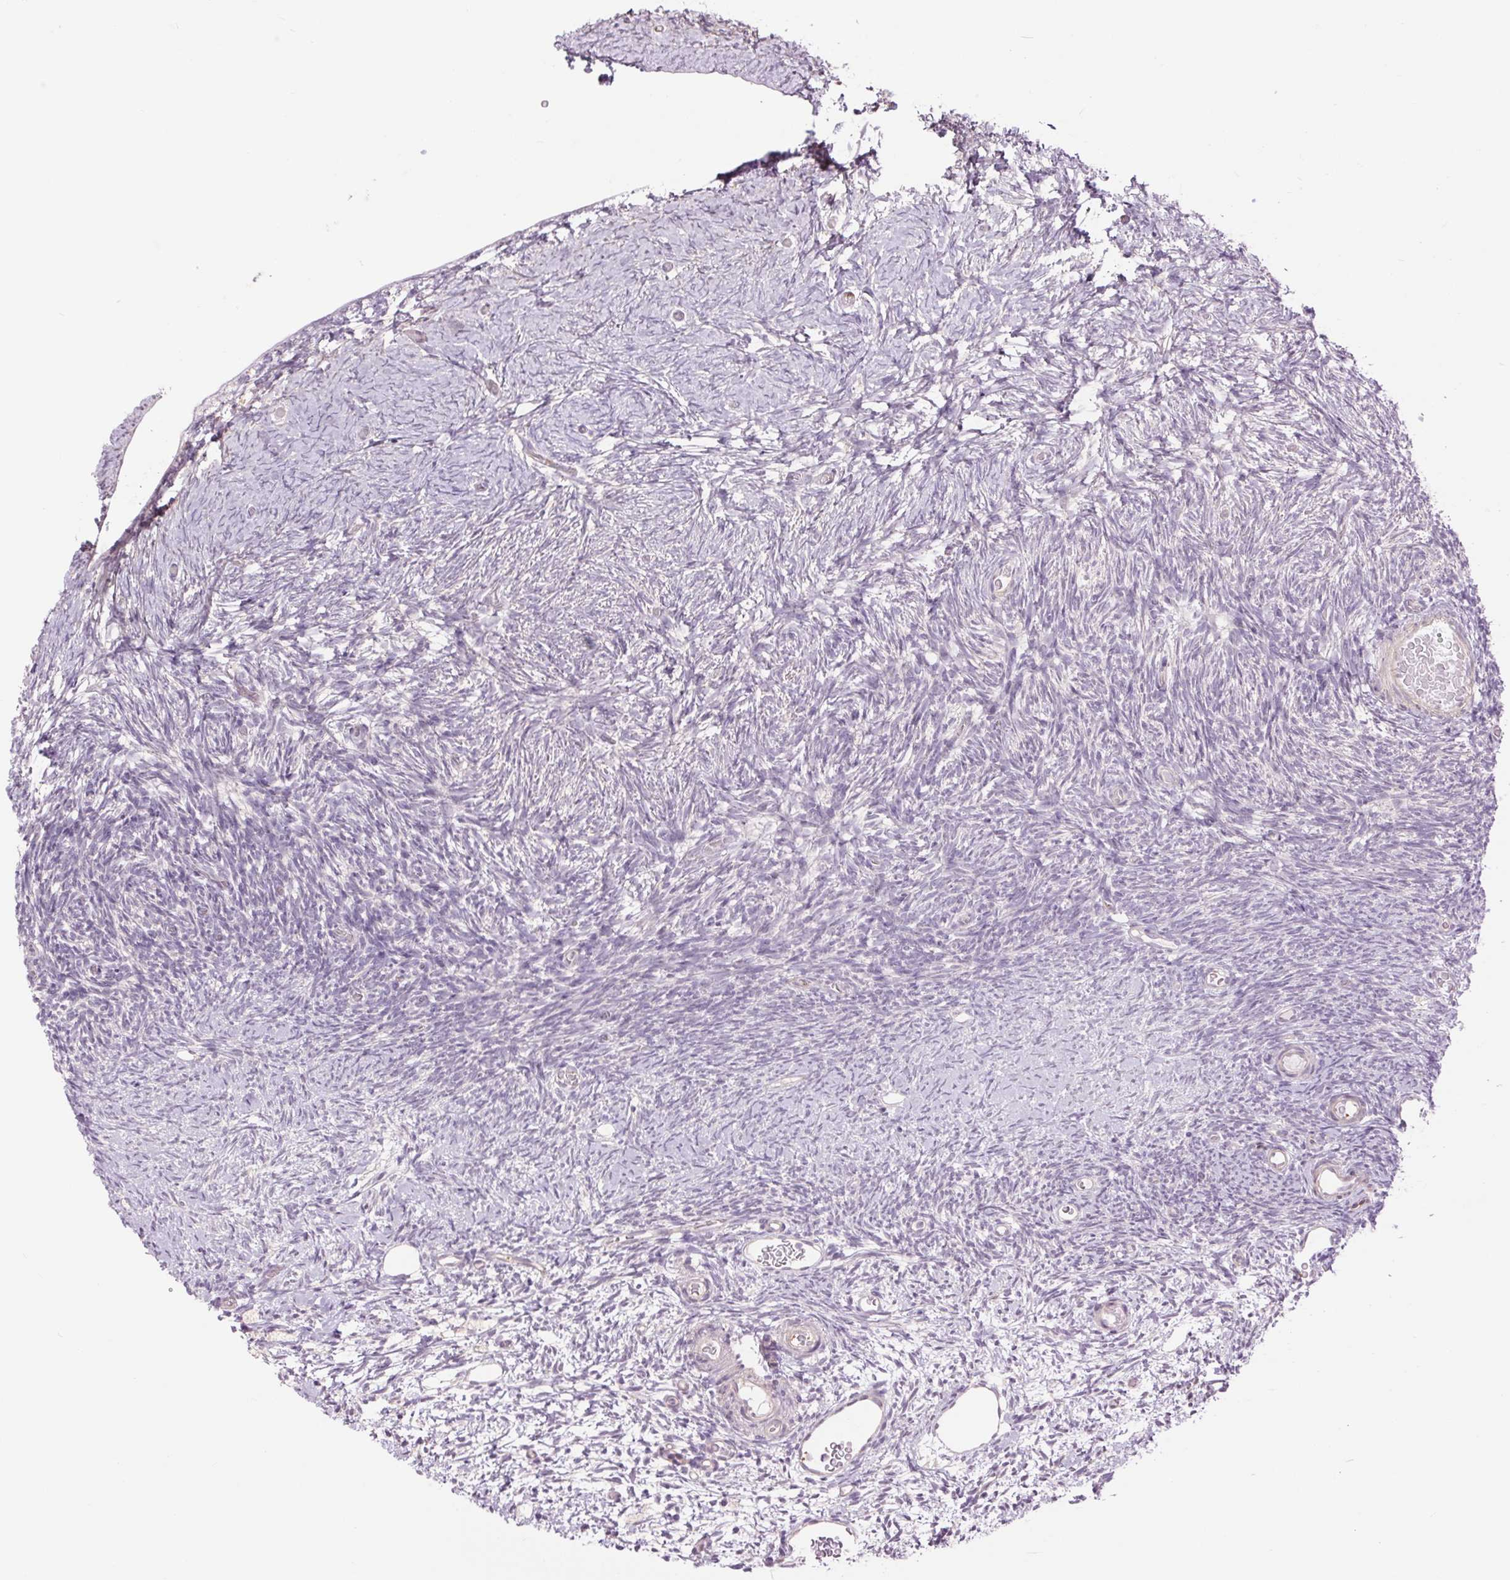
{"staining": {"intensity": "negative", "quantity": "none", "location": "none"}, "tissue": "ovary", "cell_type": "Follicle cells", "image_type": "normal", "snomed": [{"axis": "morphology", "description": "Normal tissue, NOS"}, {"axis": "topography", "description": "Ovary"}], "caption": "IHC micrograph of benign ovary: human ovary stained with DAB demonstrates no significant protein staining in follicle cells.", "gene": "CTNNA3", "patient": {"sex": "female", "age": 39}}